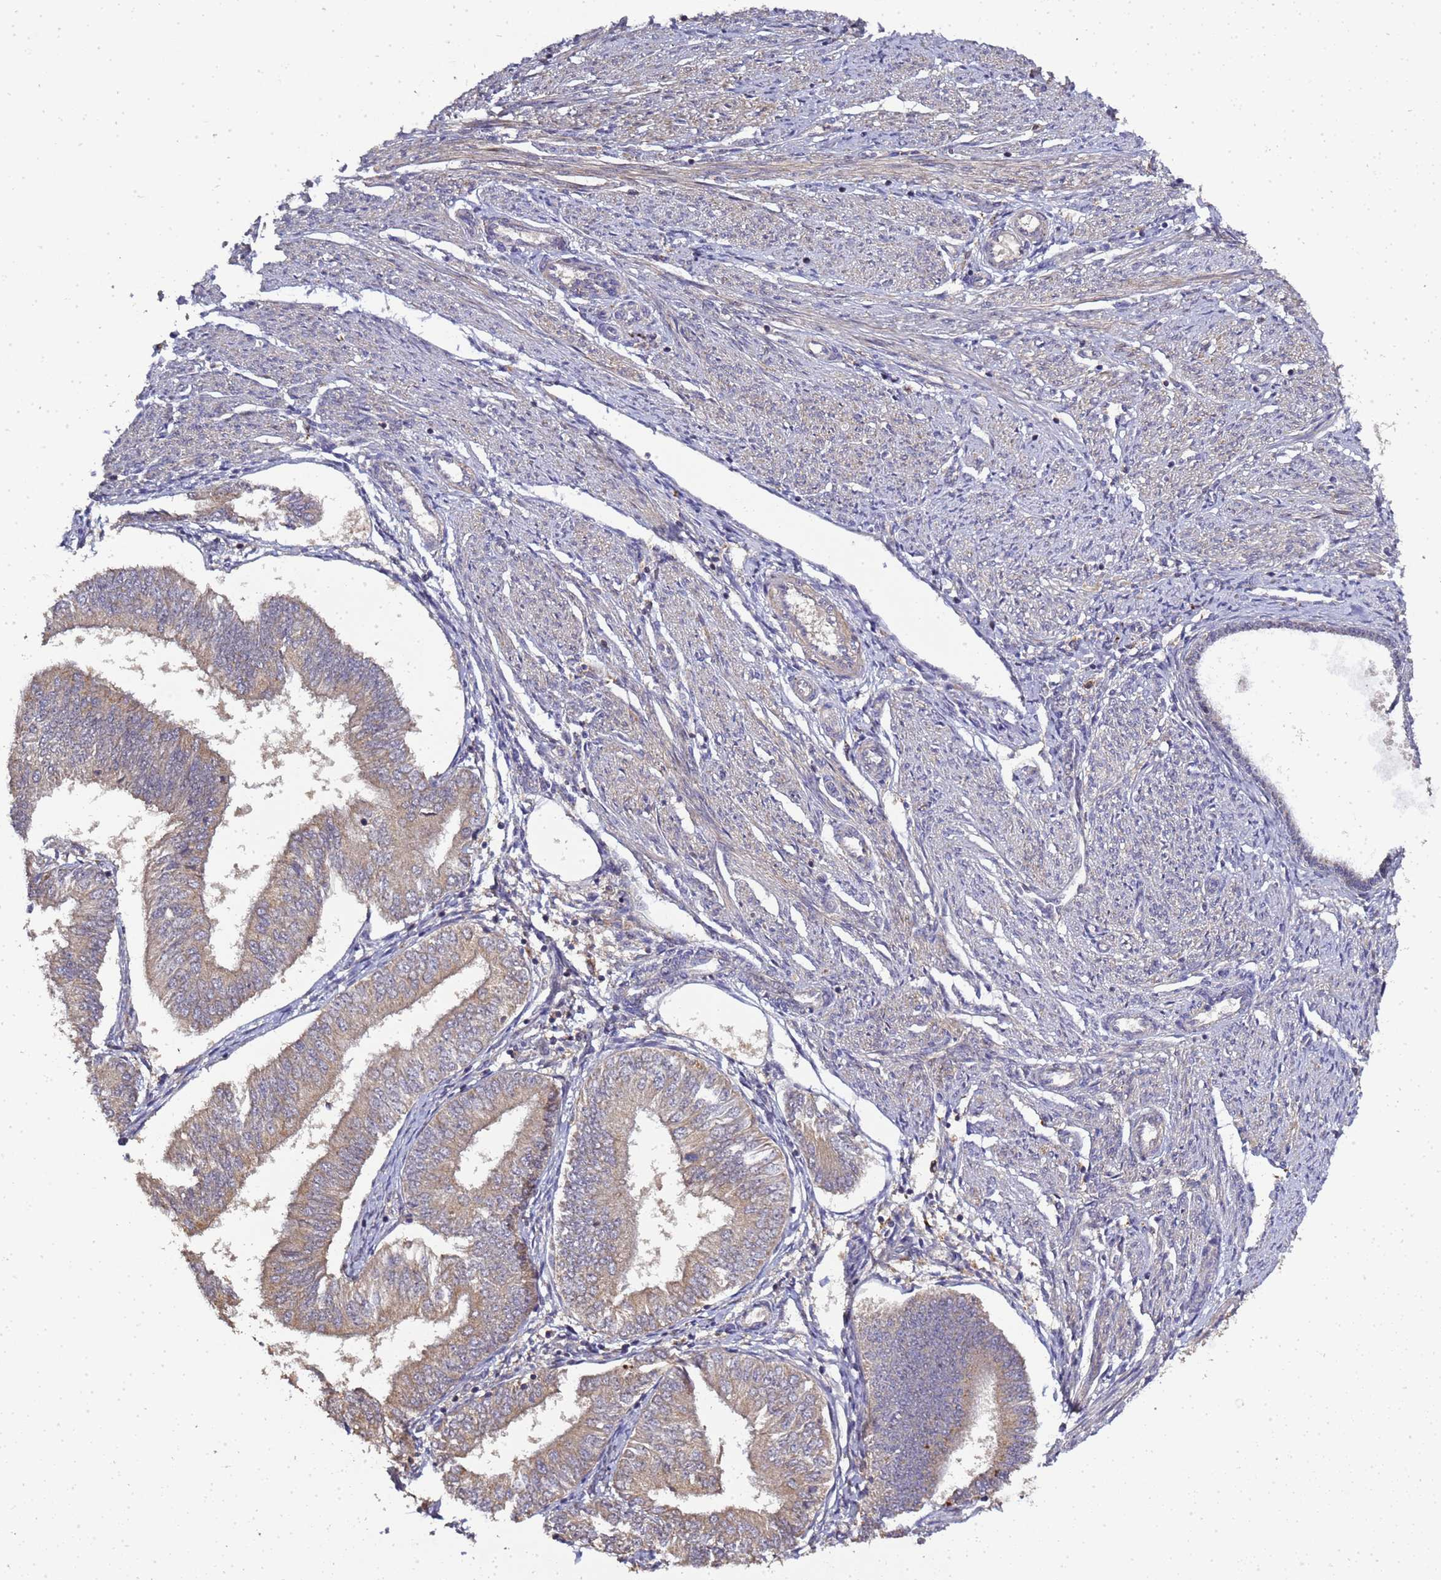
{"staining": {"intensity": "weak", "quantity": ">75%", "location": "cytoplasmic/membranous"}, "tissue": "endometrial cancer", "cell_type": "Tumor cells", "image_type": "cancer", "snomed": [{"axis": "morphology", "description": "Adenocarcinoma, NOS"}, {"axis": "topography", "description": "Endometrium"}], "caption": "High-magnification brightfield microscopy of endometrial adenocarcinoma stained with DAB (3,3'-diaminobenzidine) (brown) and counterstained with hematoxylin (blue). tumor cells exhibit weak cytoplasmic/membranous staining is appreciated in approximately>75% of cells. The protein of interest is stained brown, and the nuclei are stained in blue (DAB (3,3'-diaminobenzidine) IHC with brightfield microscopy, high magnification).", "gene": "LGI4", "patient": {"sex": "female", "age": 58}}